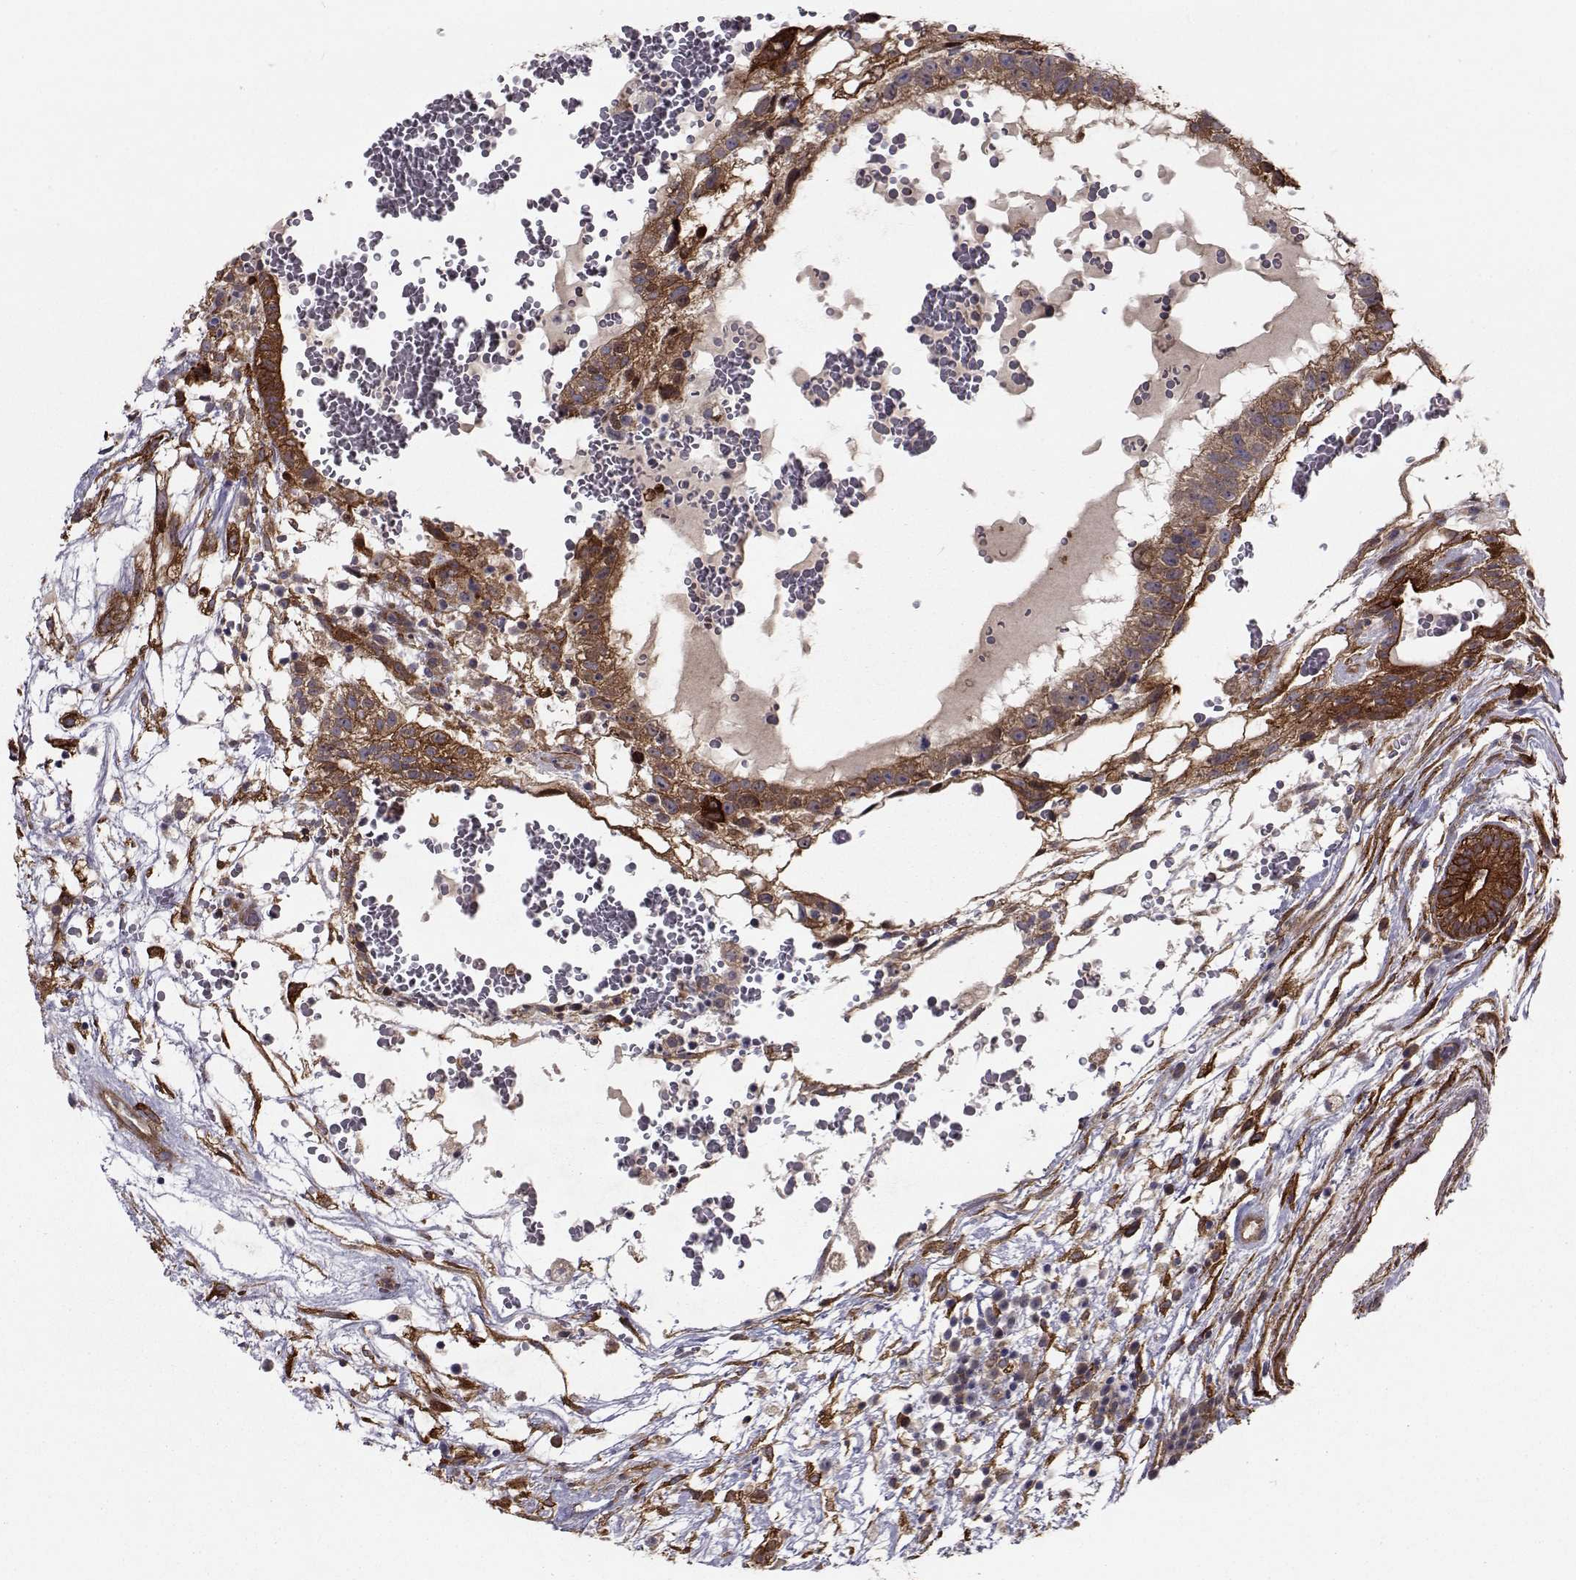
{"staining": {"intensity": "strong", "quantity": ">75%", "location": "cytoplasmic/membranous"}, "tissue": "testis cancer", "cell_type": "Tumor cells", "image_type": "cancer", "snomed": [{"axis": "morphology", "description": "Normal tissue, NOS"}, {"axis": "morphology", "description": "Carcinoma, Embryonal, NOS"}, {"axis": "topography", "description": "Testis"}], "caption": "DAB immunohistochemical staining of human testis cancer shows strong cytoplasmic/membranous protein staining in about >75% of tumor cells.", "gene": "TRIP10", "patient": {"sex": "male", "age": 32}}